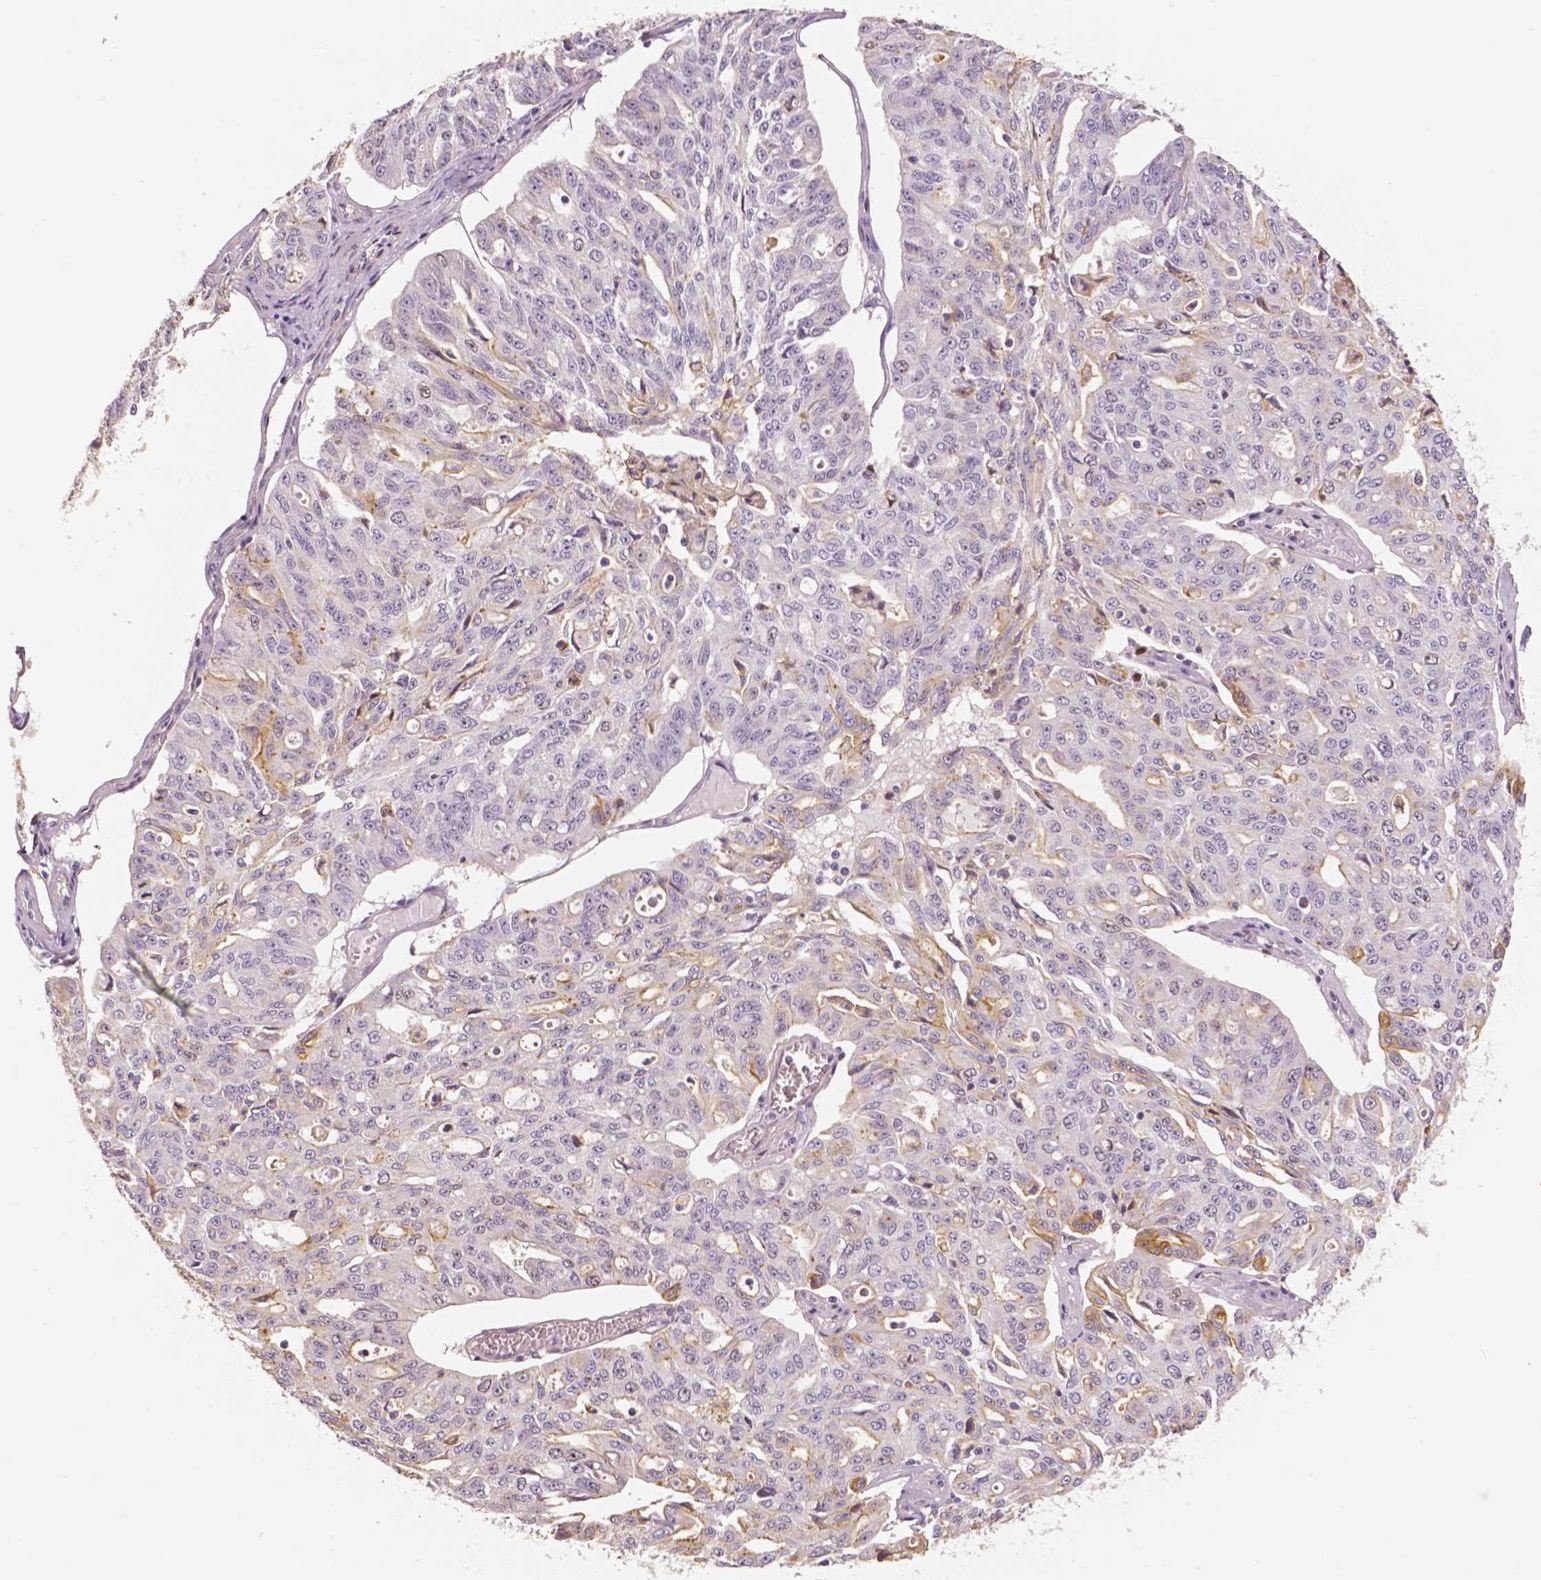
{"staining": {"intensity": "weak", "quantity": "<25%", "location": "cytoplasmic/membranous"}, "tissue": "ovarian cancer", "cell_type": "Tumor cells", "image_type": "cancer", "snomed": [{"axis": "morphology", "description": "Carcinoma, endometroid"}, {"axis": "topography", "description": "Ovary"}], "caption": "A histopathology image of ovarian cancer (endometroid carcinoma) stained for a protein exhibits no brown staining in tumor cells.", "gene": "MKI67", "patient": {"sex": "female", "age": 65}}